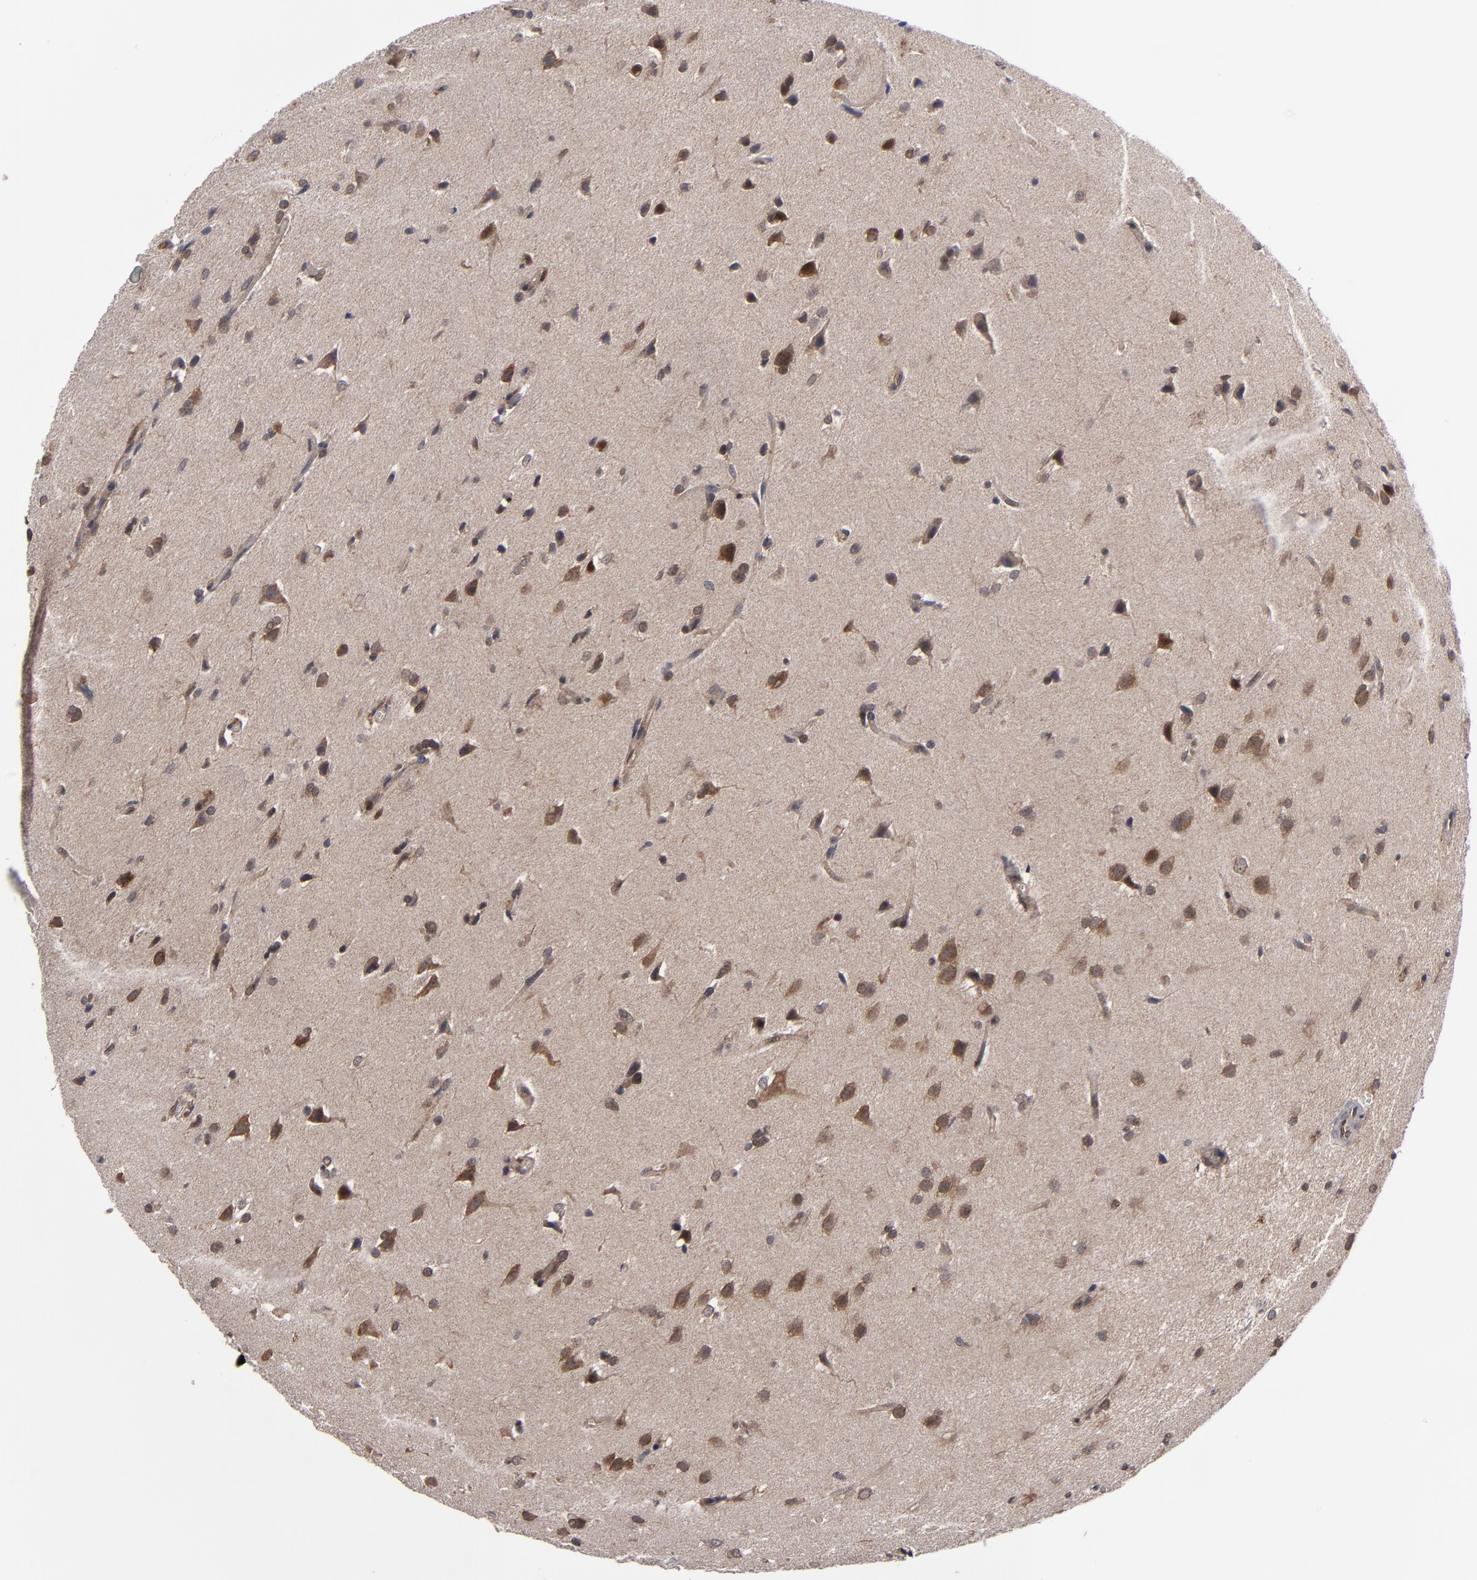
{"staining": {"intensity": "moderate", "quantity": "25%-75%", "location": "cytoplasmic/membranous"}, "tissue": "glioma", "cell_type": "Tumor cells", "image_type": "cancer", "snomed": [{"axis": "morphology", "description": "Glioma, malignant, High grade"}, {"axis": "topography", "description": "Brain"}], "caption": "Immunohistochemical staining of malignant high-grade glioma demonstrates medium levels of moderate cytoplasmic/membranous expression in approximately 25%-75% of tumor cells. The staining is performed using DAB (3,3'-diaminobenzidine) brown chromogen to label protein expression. The nuclei are counter-stained blue using hematoxylin.", "gene": "ALG13", "patient": {"sex": "male", "age": 68}}